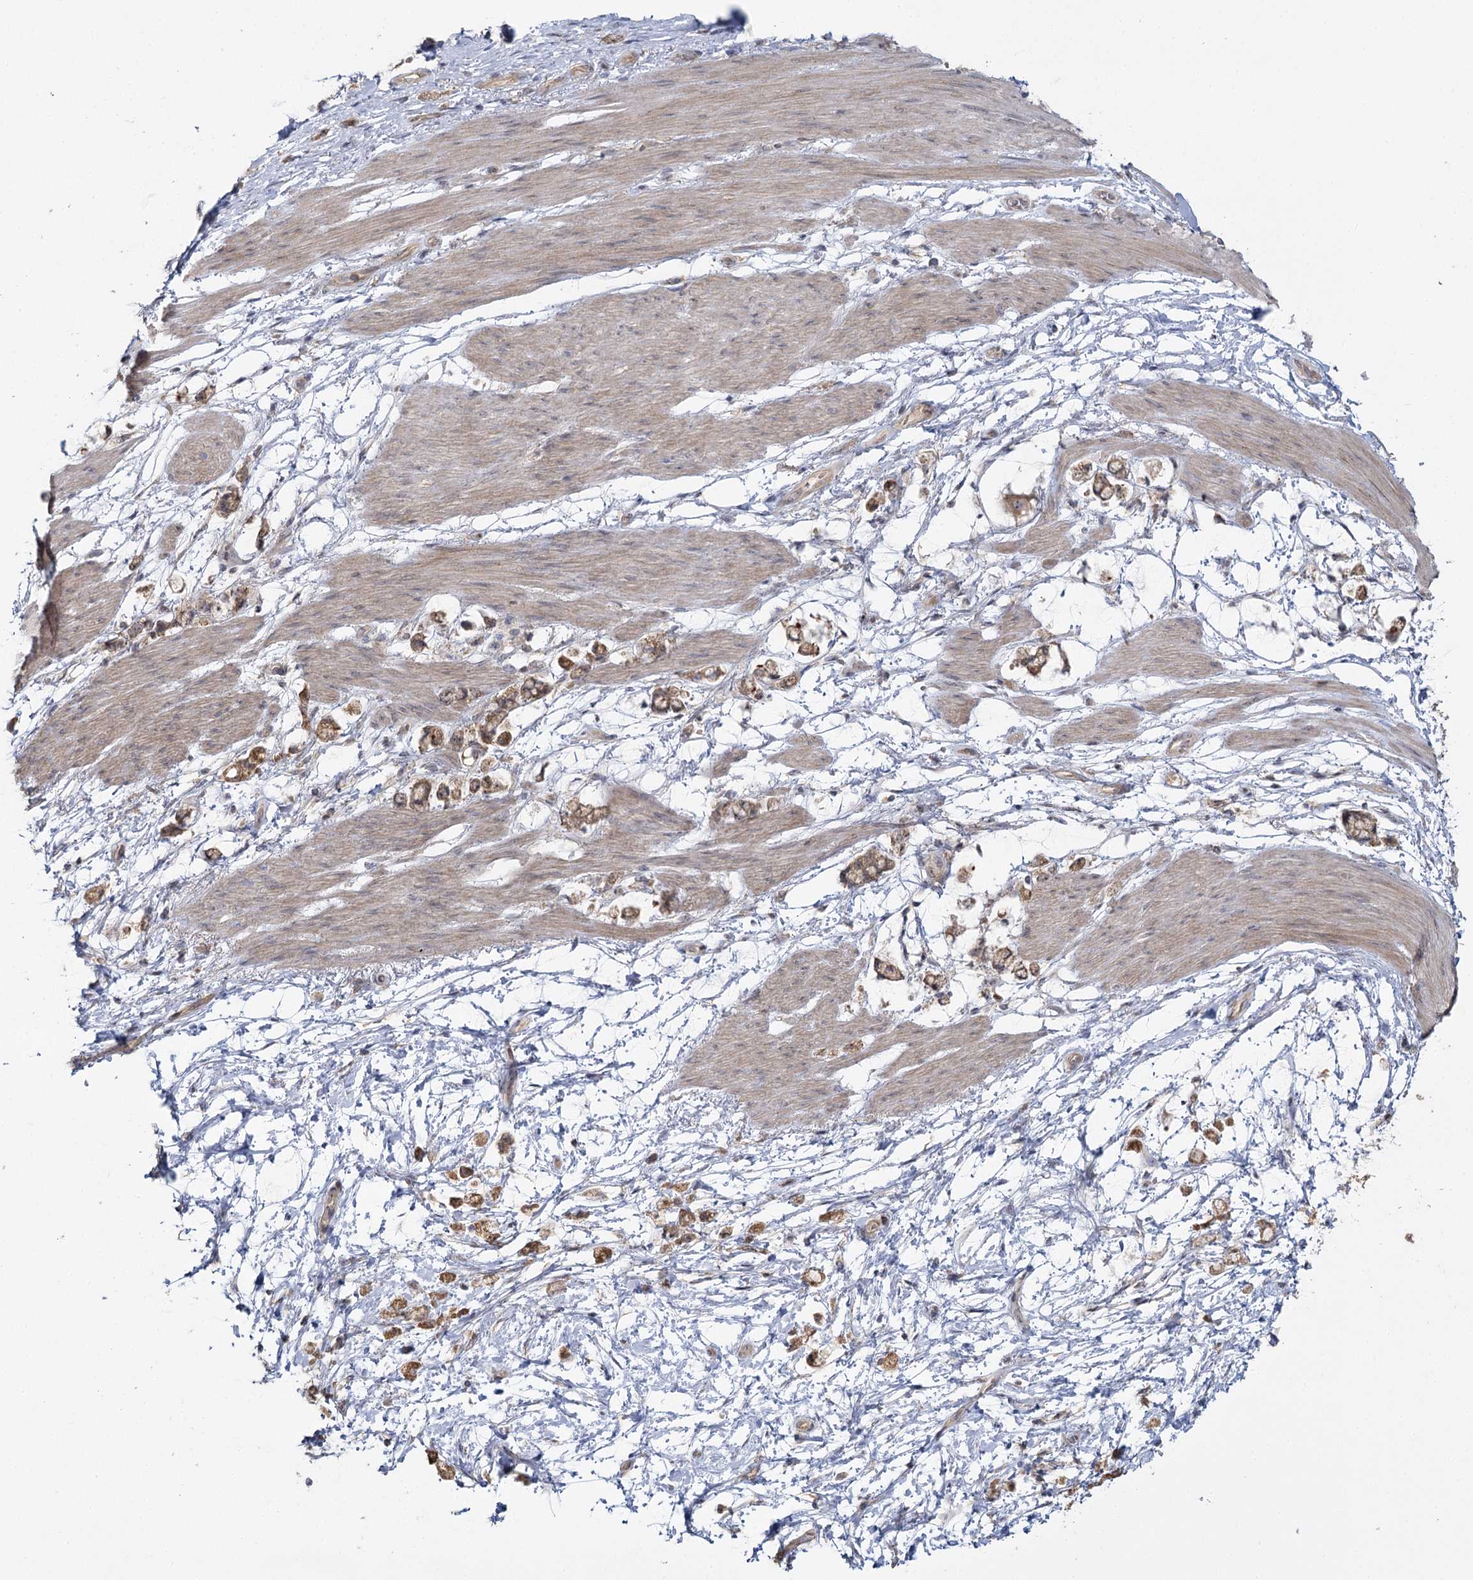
{"staining": {"intensity": "moderate", "quantity": ">75%", "location": "cytoplasmic/membranous"}, "tissue": "stomach cancer", "cell_type": "Tumor cells", "image_type": "cancer", "snomed": [{"axis": "morphology", "description": "Adenocarcinoma, NOS"}, {"axis": "topography", "description": "Stomach"}], "caption": "Stomach adenocarcinoma was stained to show a protein in brown. There is medium levels of moderate cytoplasmic/membranous staining in approximately >75% of tumor cells. Ihc stains the protein in brown and the nuclei are stained blue.", "gene": "ANGPTL5", "patient": {"sex": "female", "age": 60}}